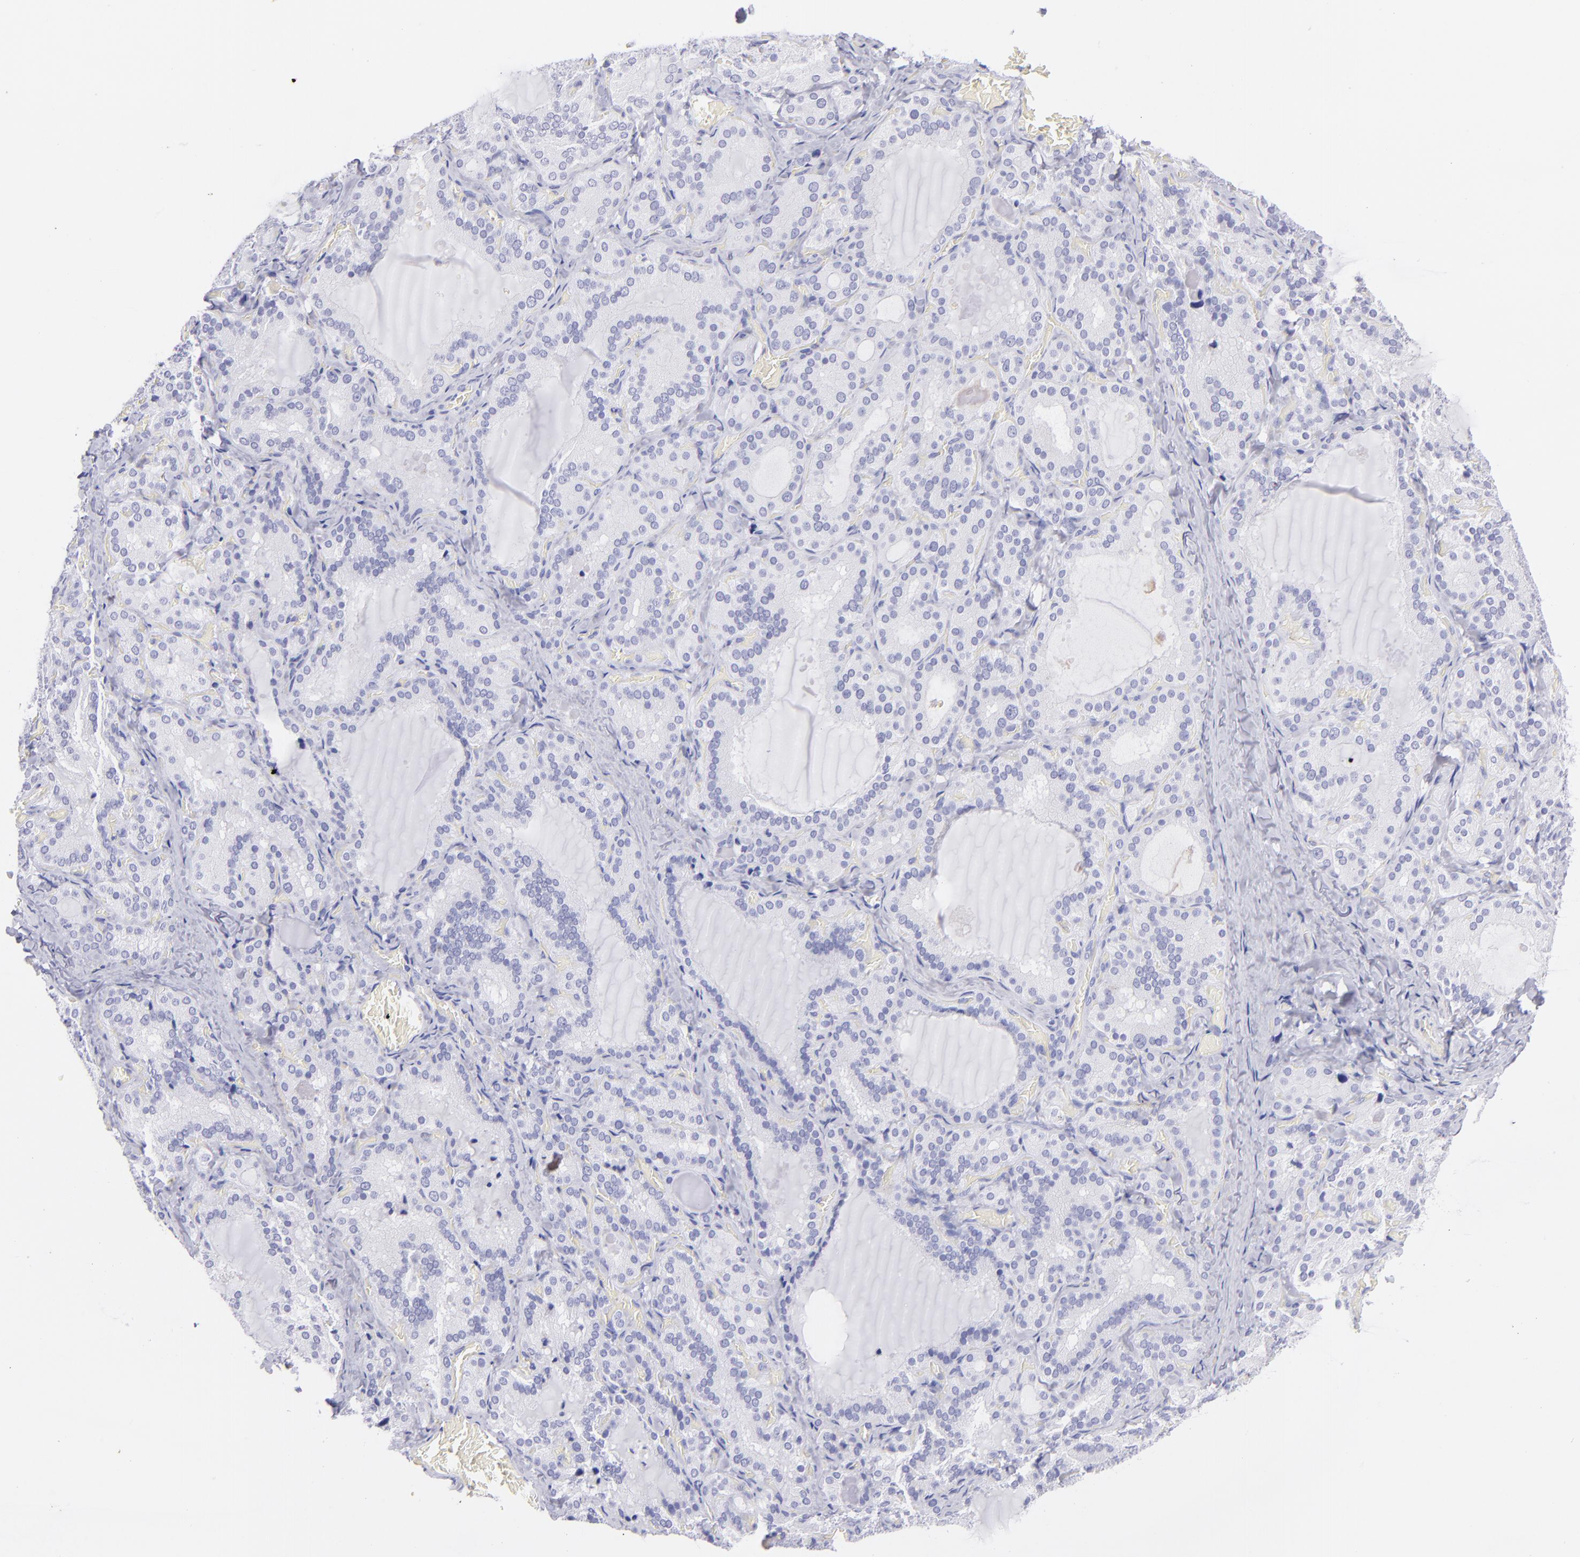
{"staining": {"intensity": "negative", "quantity": "none", "location": "none"}, "tissue": "thyroid gland", "cell_type": "Glandular cells", "image_type": "normal", "snomed": [{"axis": "morphology", "description": "Normal tissue, NOS"}, {"axis": "topography", "description": "Thyroid gland"}], "caption": "A high-resolution micrograph shows IHC staining of normal thyroid gland, which reveals no significant staining in glandular cells. The staining was performed using DAB to visualize the protein expression in brown, while the nuclei were stained in blue with hematoxylin (Magnification: 20x).", "gene": "PIP", "patient": {"sex": "female", "age": 33}}